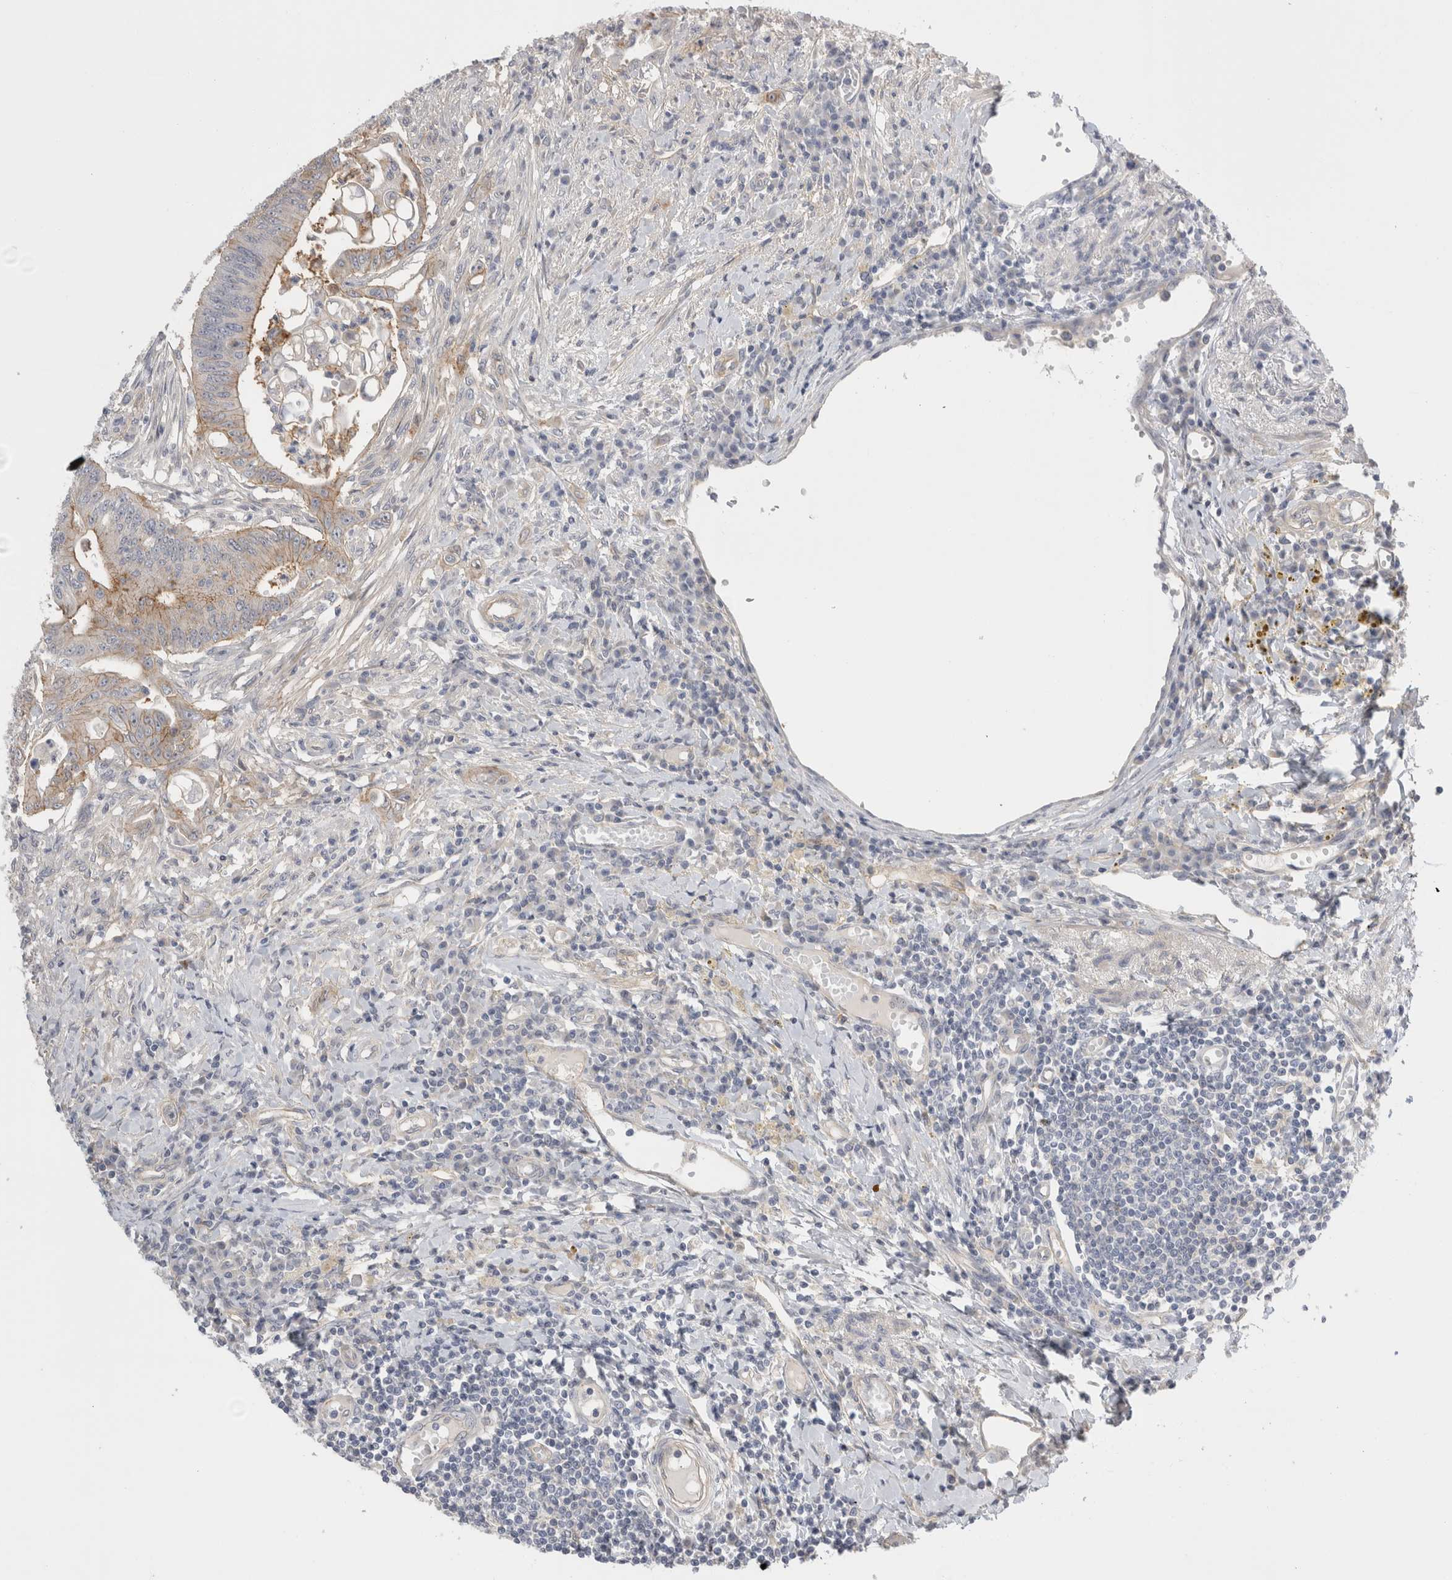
{"staining": {"intensity": "moderate", "quantity": "25%-75%", "location": "cytoplasmic/membranous"}, "tissue": "colorectal cancer", "cell_type": "Tumor cells", "image_type": "cancer", "snomed": [{"axis": "morphology", "description": "Adenoma, NOS"}, {"axis": "morphology", "description": "Adenocarcinoma, NOS"}, {"axis": "topography", "description": "Colon"}], "caption": "This is a micrograph of IHC staining of adenoma (colorectal), which shows moderate positivity in the cytoplasmic/membranous of tumor cells.", "gene": "VANGL1", "patient": {"sex": "male", "age": 79}}